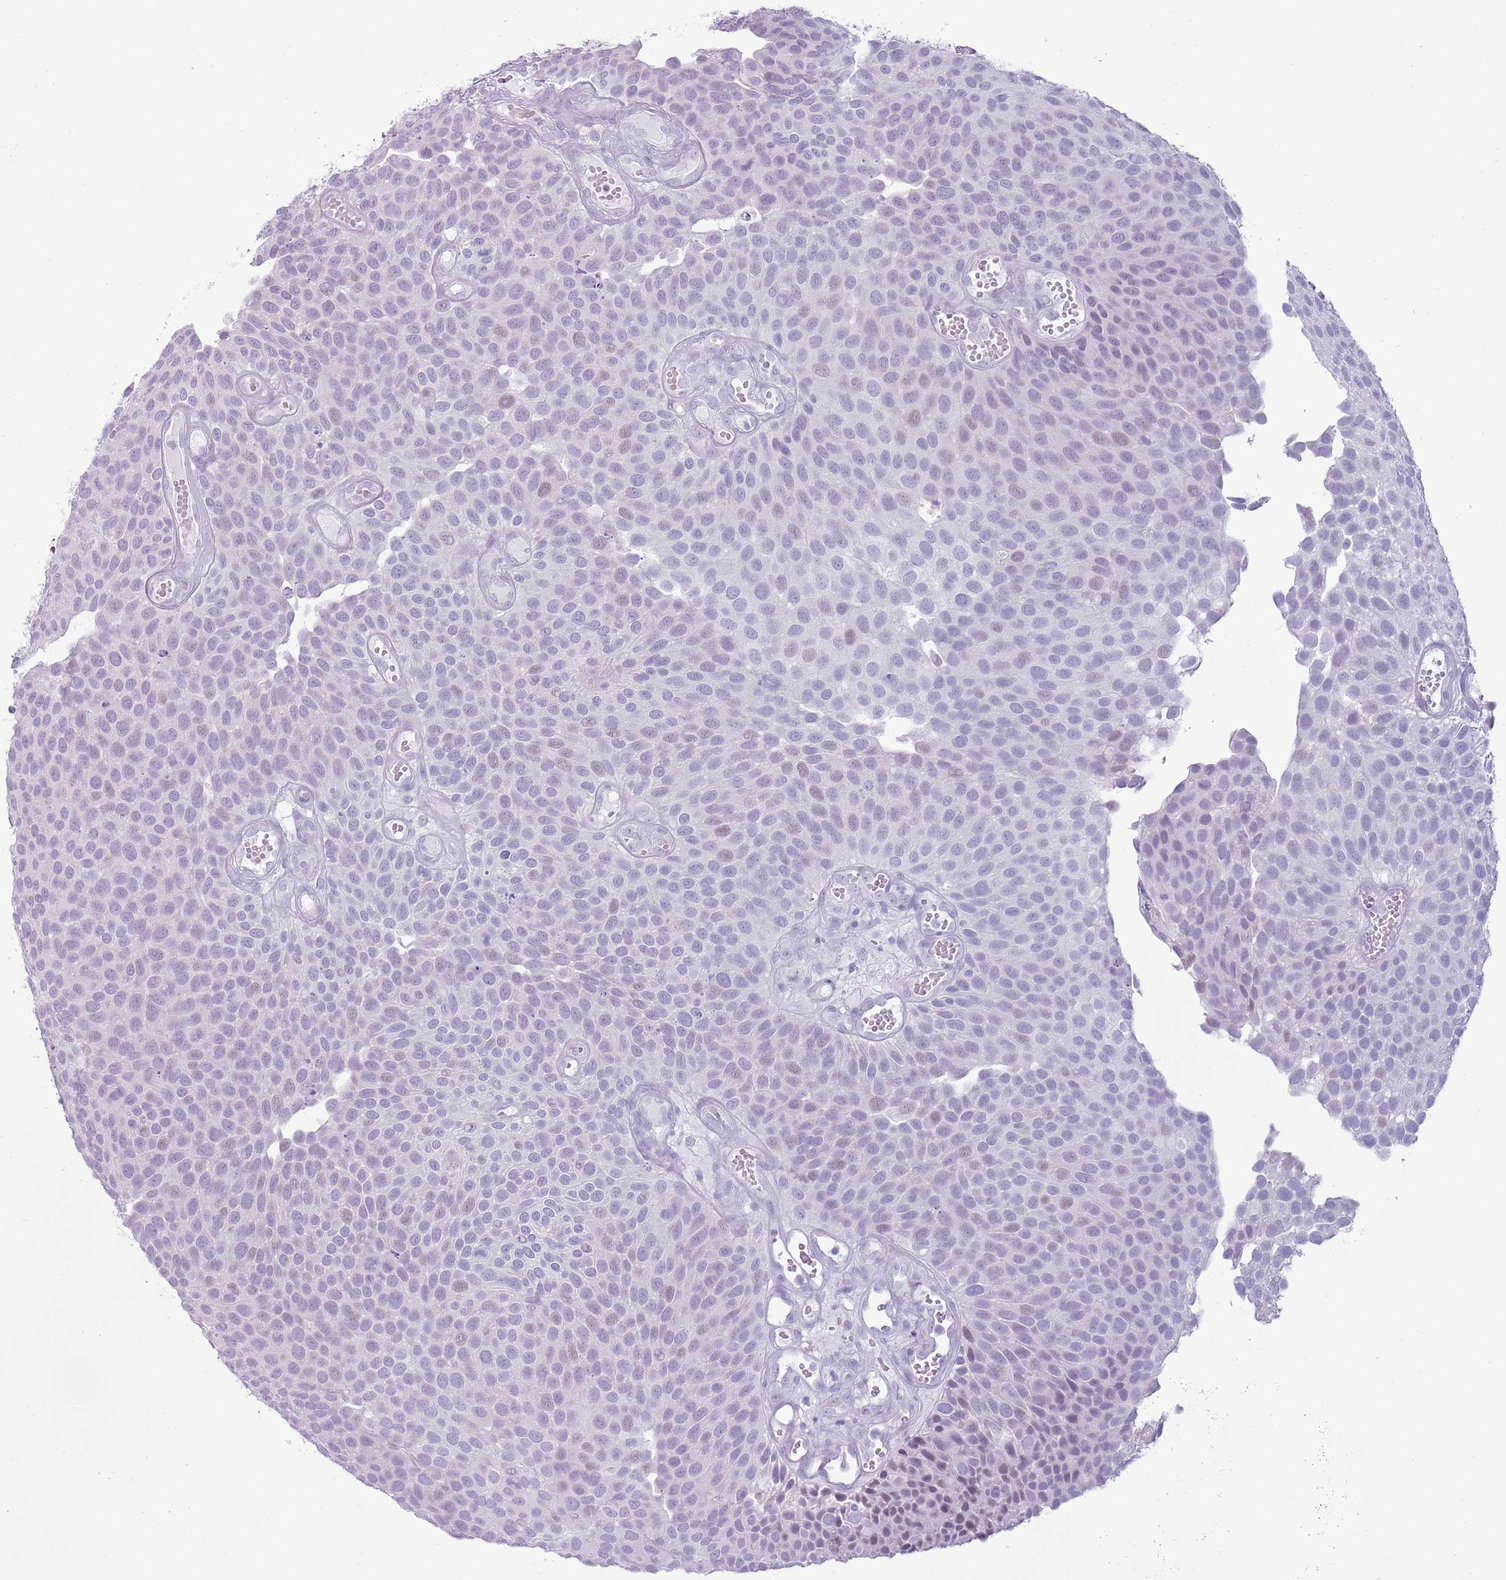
{"staining": {"intensity": "negative", "quantity": "none", "location": "none"}, "tissue": "urothelial cancer", "cell_type": "Tumor cells", "image_type": "cancer", "snomed": [{"axis": "morphology", "description": "Urothelial carcinoma, Low grade"}, {"axis": "topography", "description": "Urinary bladder"}], "caption": "Immunohistochemical staining of low-grade urothelial carcinoma reveals no significant expression in tumor cells.", "gene": "RPL3L", "patient": {"sex": "male", "age": 89}}